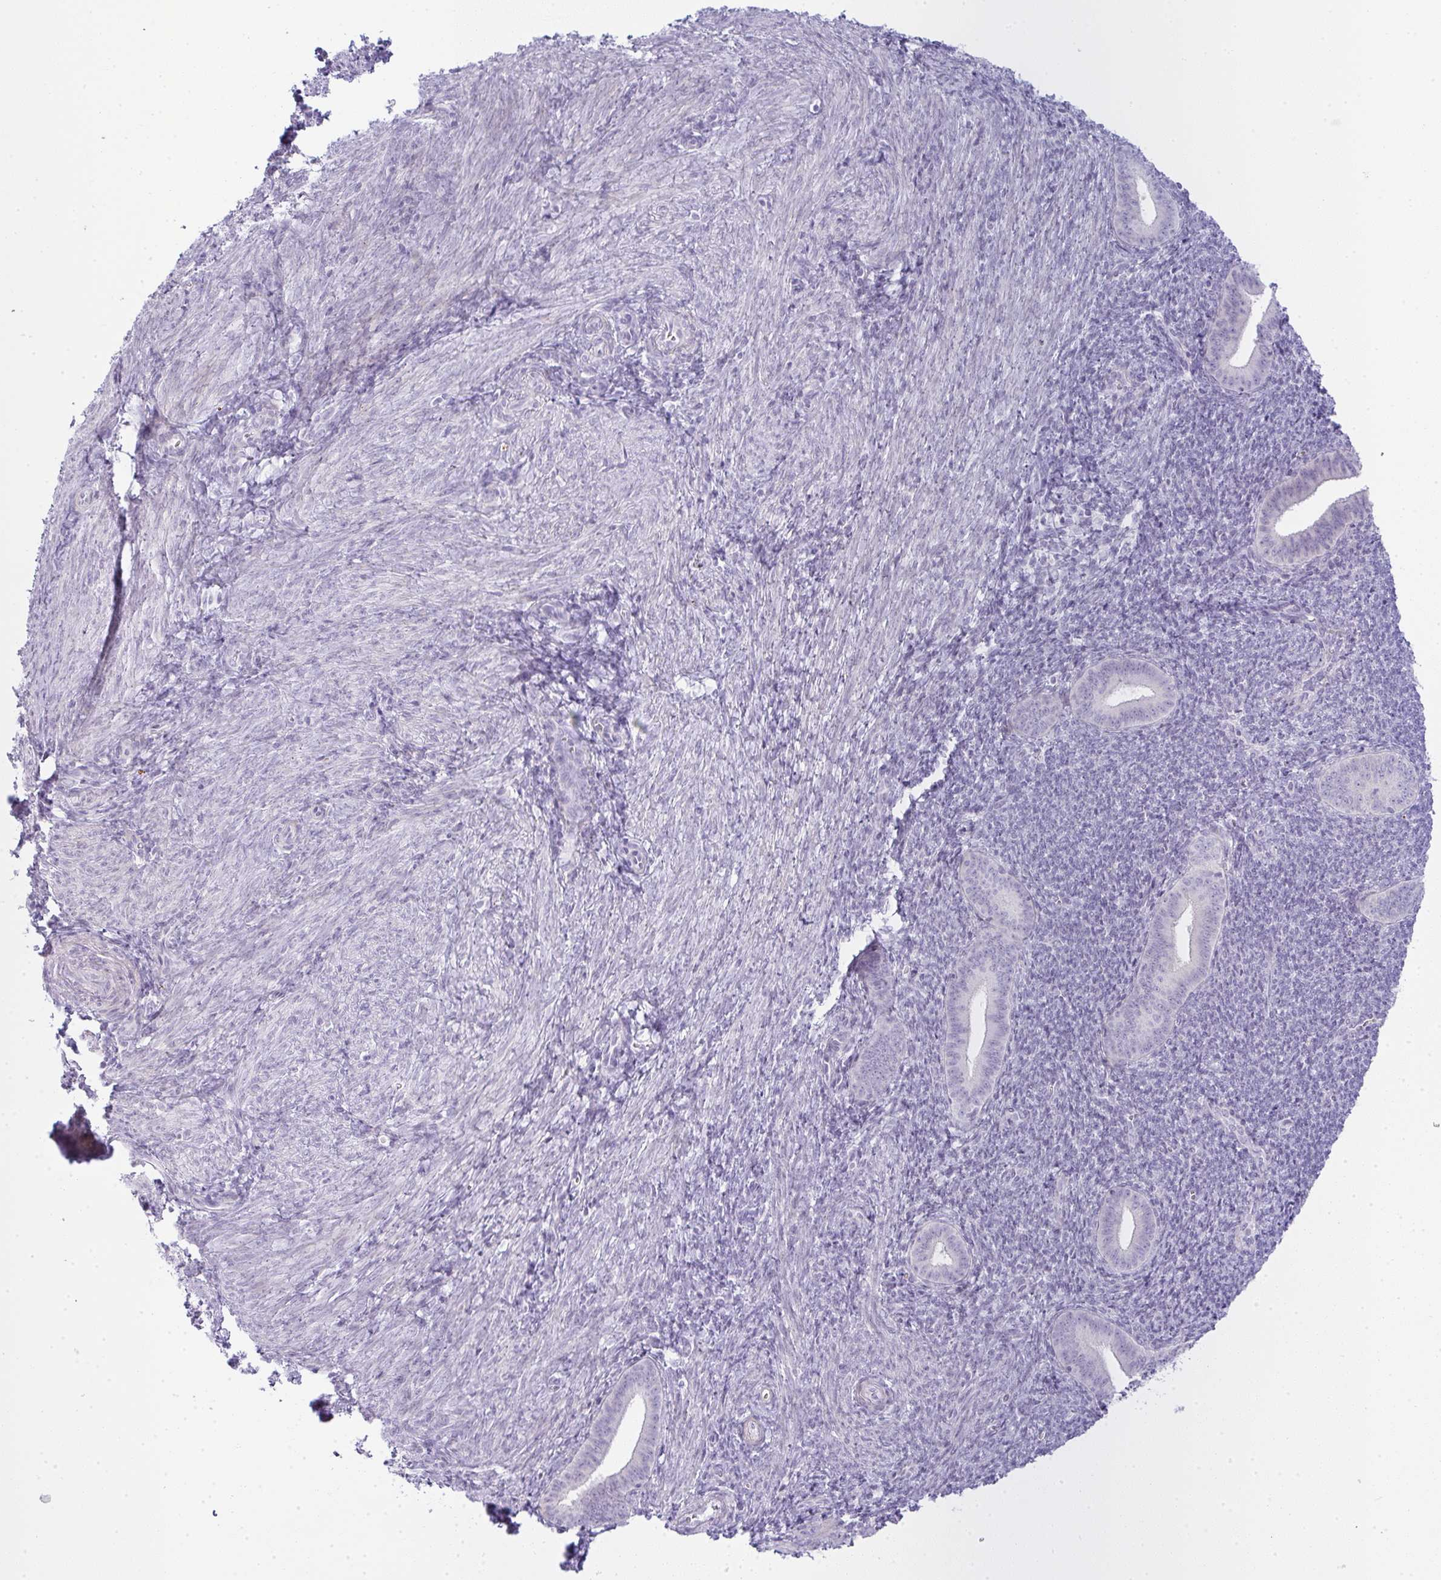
{"staining": {"intensity": "negative", "quantity": "none", "location": "none"}, "tissue": "endometrium", "cell_type": "Cells in endometrial stroma", "image_type": "normal", "snomed": [{"axis": "morphology", "description": "Normal tissue, NOS"}, {"axis": "topography", "description": "Endometrium"}], "caption": "DAB immunohistochemical staining of normal human endometrium demonstrates no significant expression in cells in endometrial stroma.", "gene": "SIRPB2", "patient": {"sex": "female", "age": 25}}